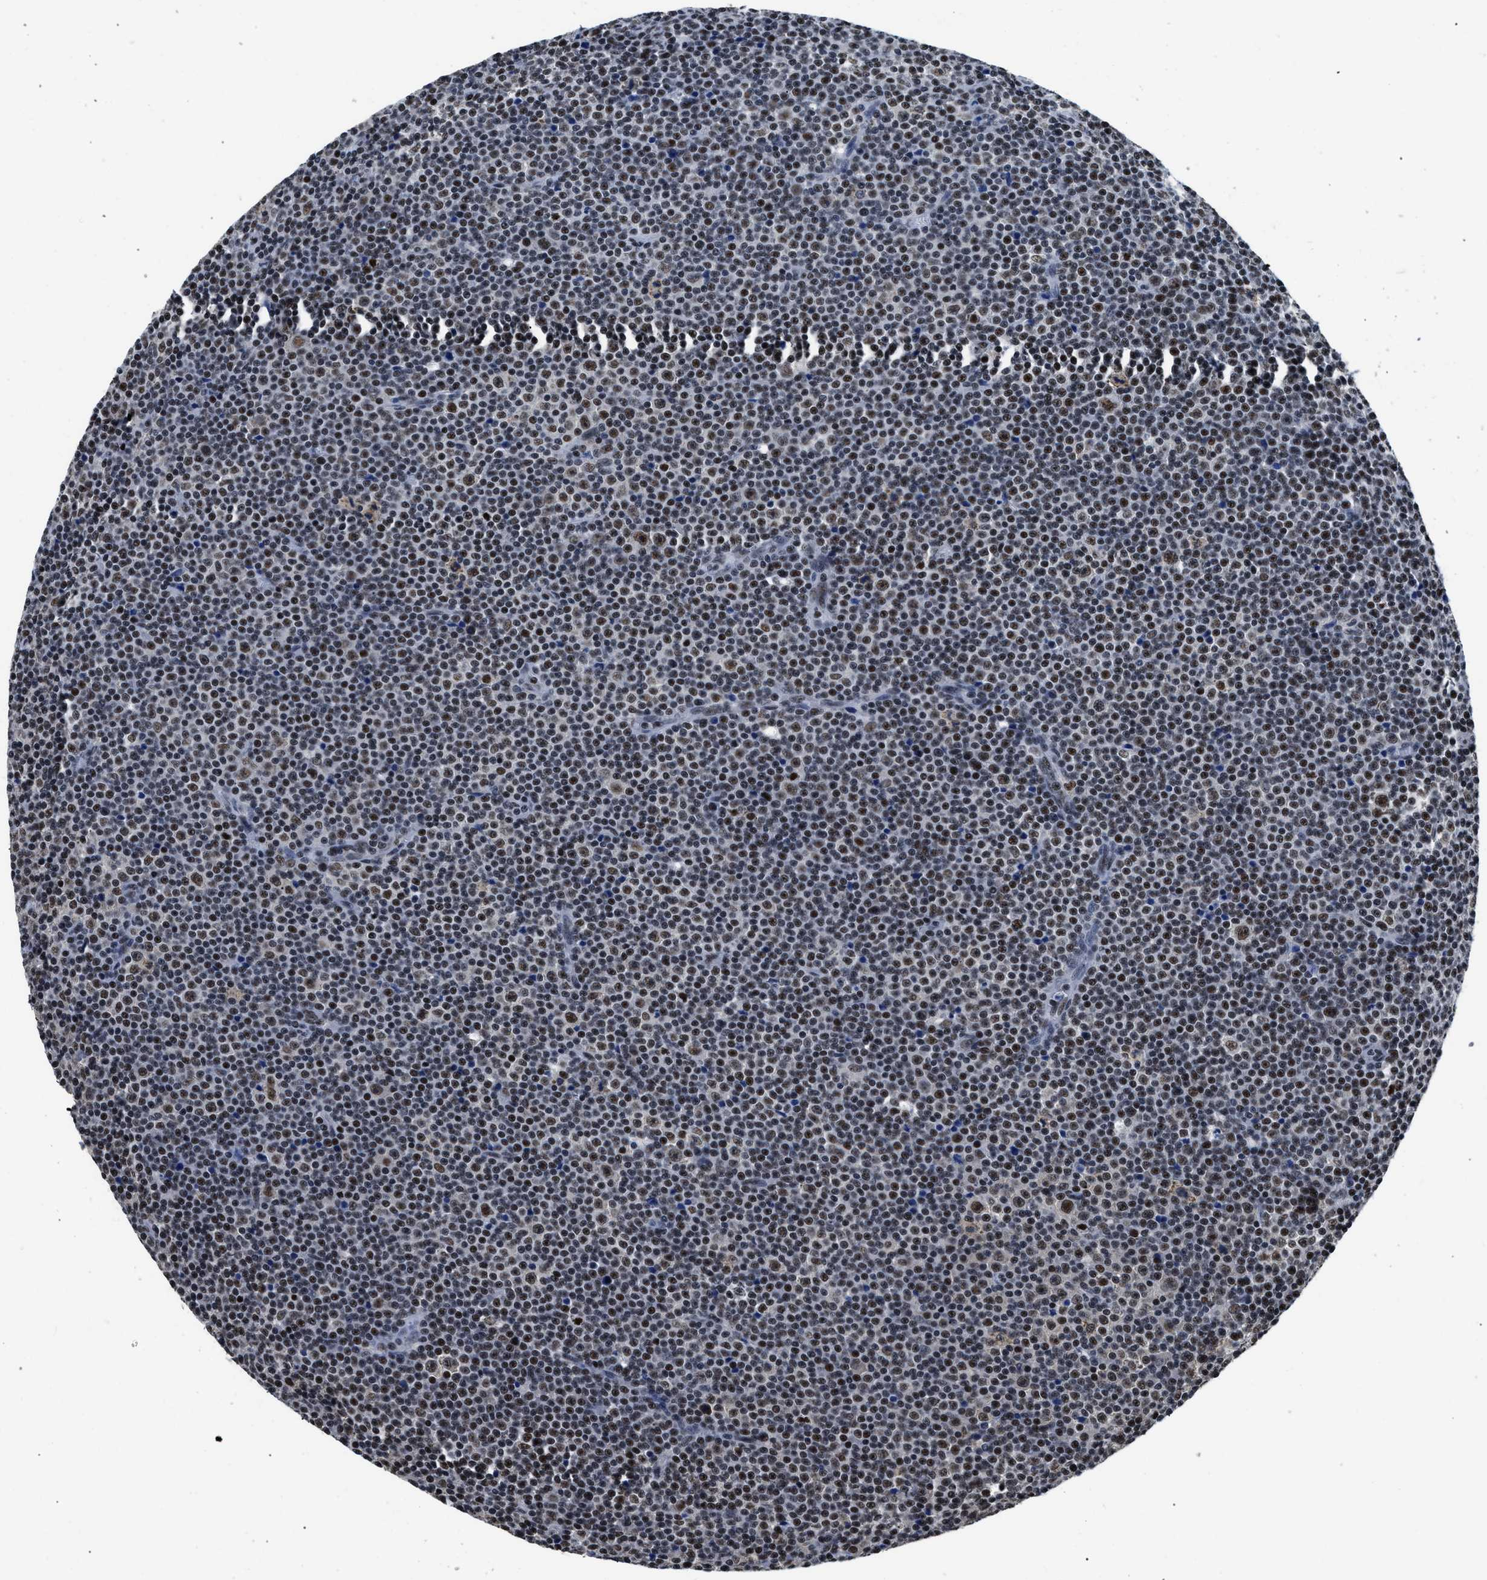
{"staining": {"intensity": "strong", "quantity": "25%-75%", "location": "nuclear"}, "tissue": "lymphoma", "cell_type": "Tumor cells", "image_type": "cancer", "snomed": [{"axis": "morphology", "description": "Malignant lymphoma, non-Hodgkin's type, Low grade"}, {"axis": "topography", "description": "Lymph node"}], "caption": "Lymphoma was stained to show a protein in brown. There is high levels of strong nuclear expression in approximately 25%-75% of tumor cells.", "gene": "HNRNPH2", "patient": {"sex": "female", "age": 67}}